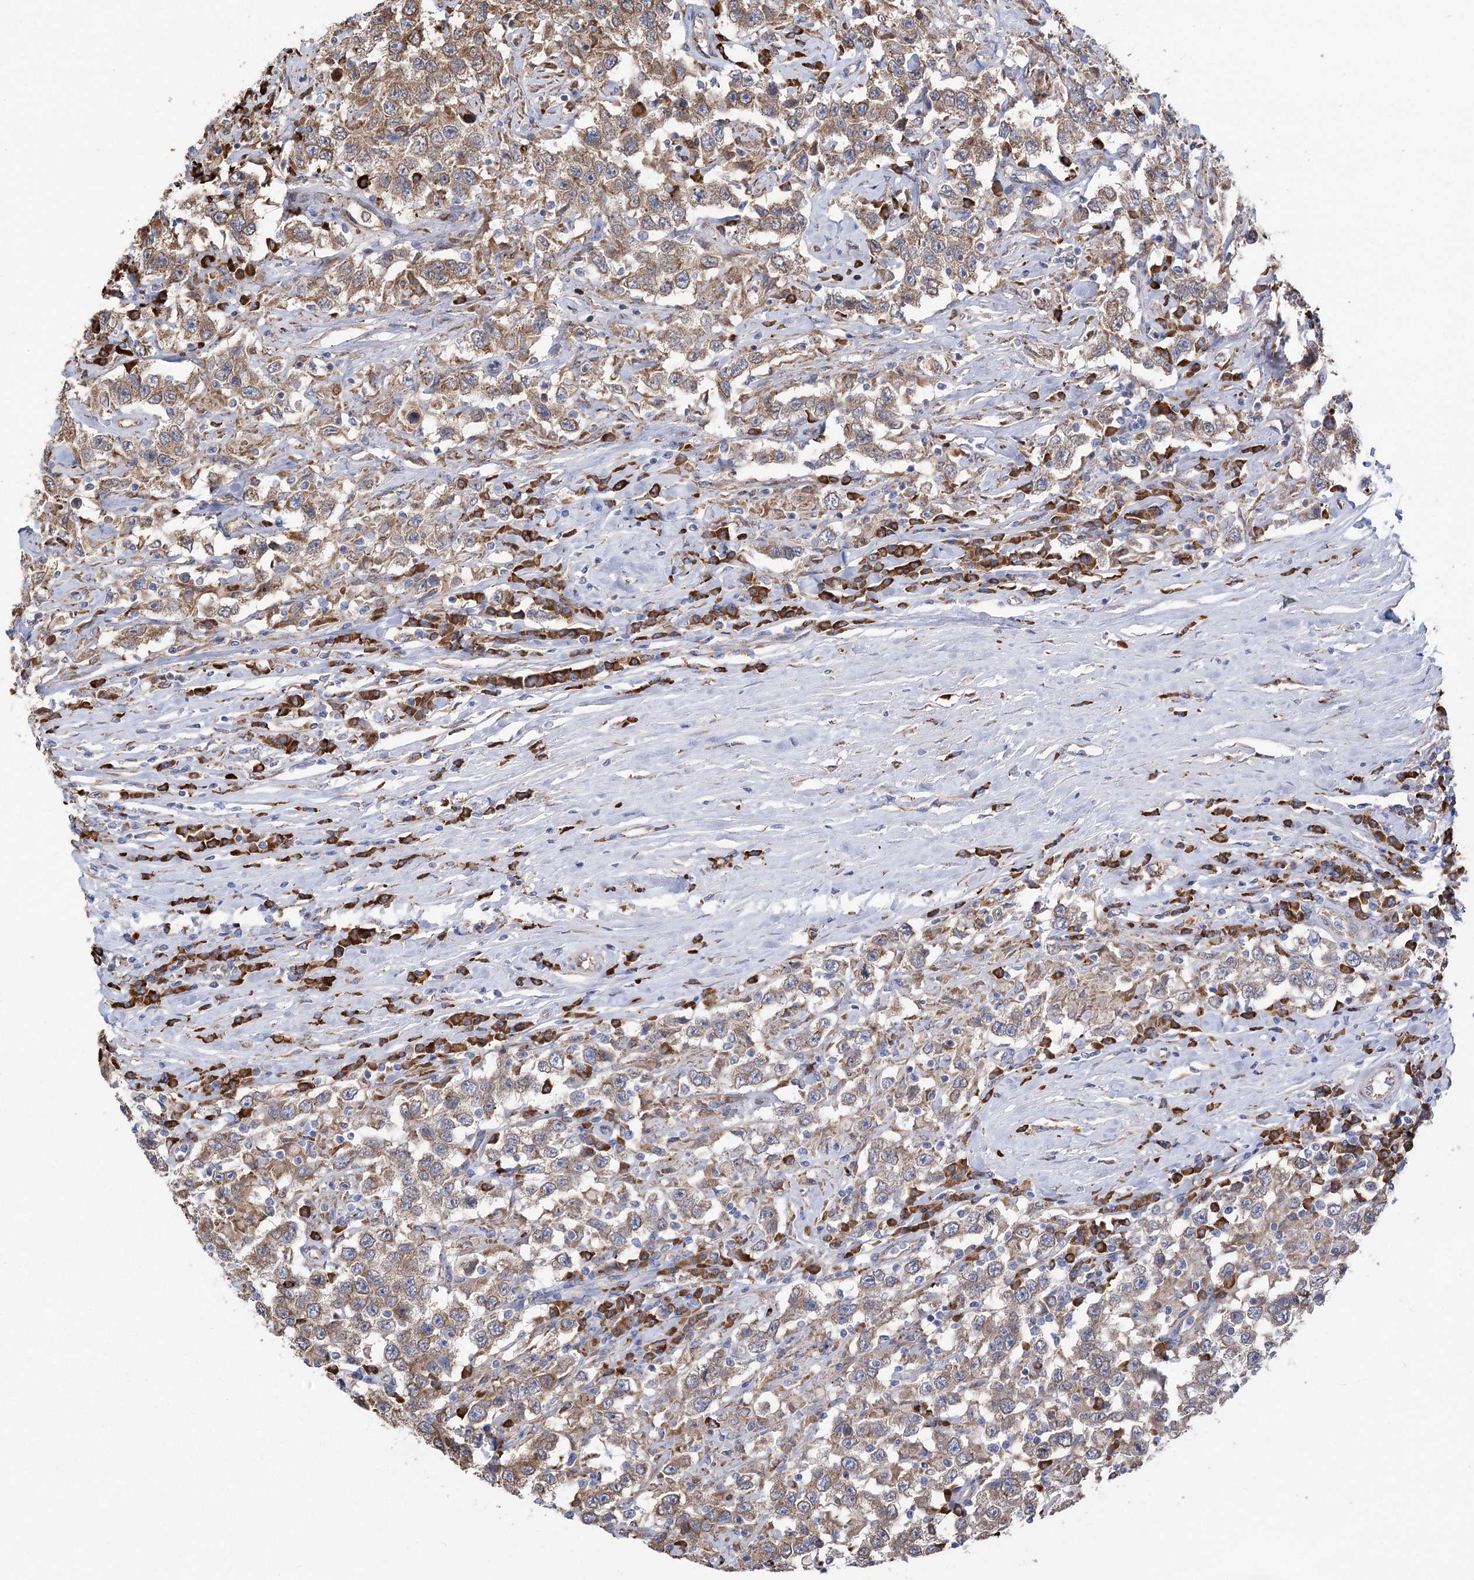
{"staining": {"intensity": "moderate", "quantity": ">75%", "location": "cytoplasmic/membranous"}, "tissue": "testis cancer", "cell_type": "Tumor cells", "image_type": "cancer", "snomed": [{"axis": "morphology", "description": "Seminoma, NOS"}, {"axis": "topography", "description": "Testis"}], "caption": "The photomicrograph exhibits a brown stain indicating the presence of a protein in the cytoplasmic/membranous of tumor cells in testis cancer (seminoma).", "gene": "METTL24", "patient": {"sex": "male", "age": 41}}